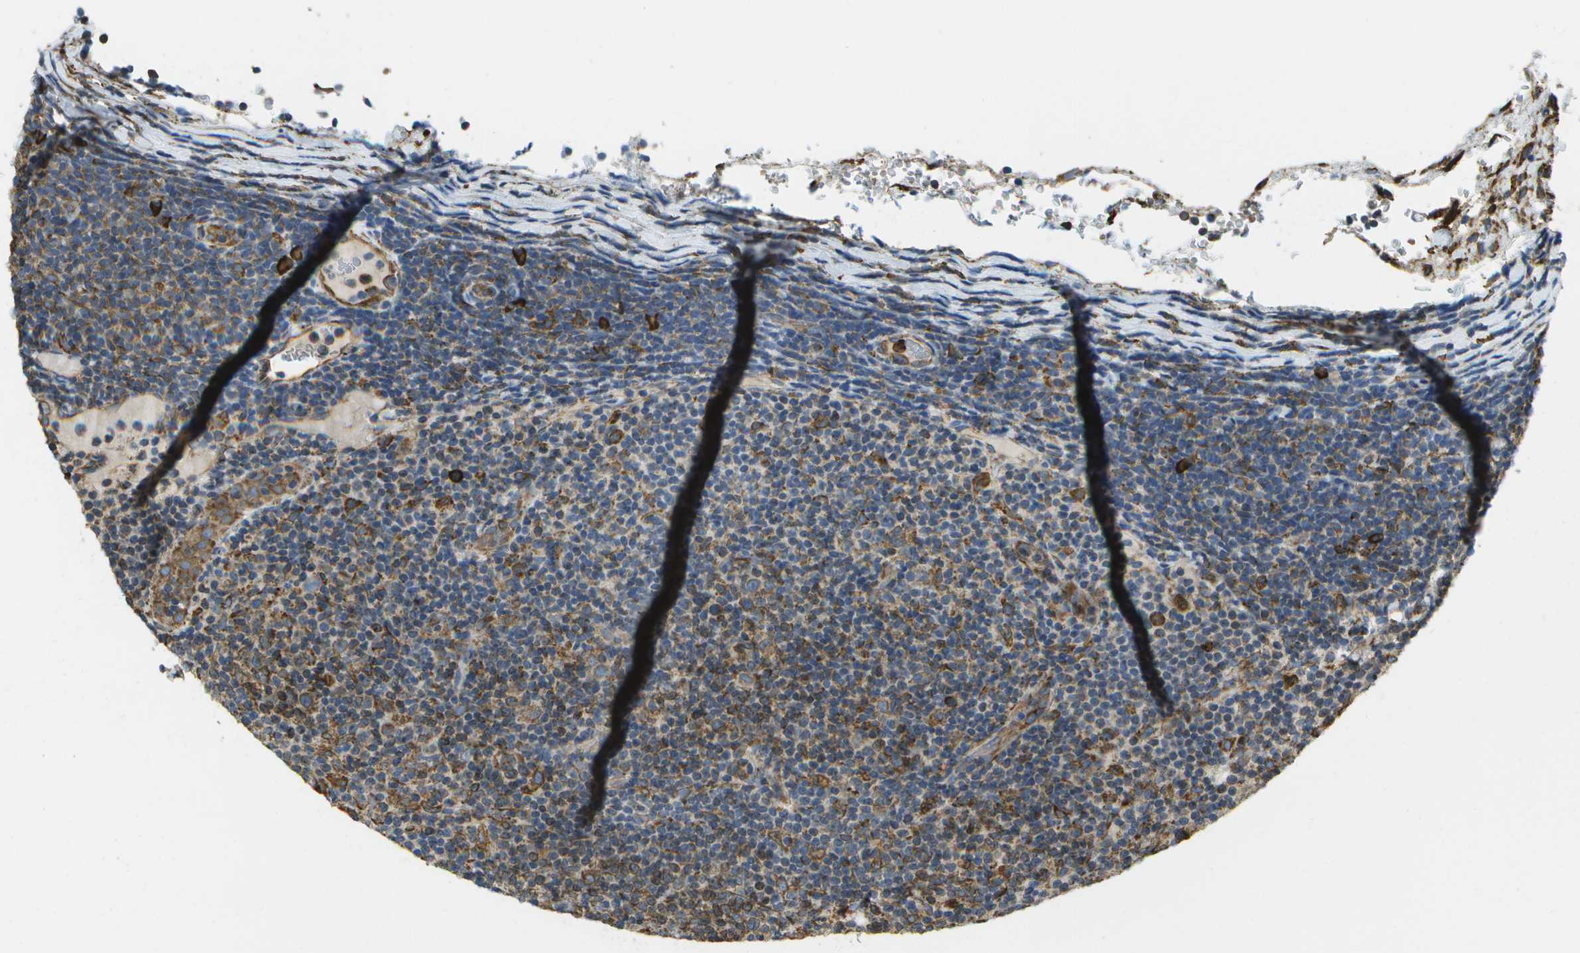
{"staining": {"intensity": "weak", "quantity": "<25%", "location": "cytoplasmic/membranous"}, "tissue": "lymphoma", "cell_type": "Tumor cells", "image_type": "cancer", "snomed": [{"axis": "morphology", "description": "Malignant lymphoma, non-Hodgkin's type, Low grade"}, {"axis": "topography", "description": "Lymph node"}], "caption": "Tumor cells show no significant protein positivity in lymphoma. (DAB (3,3'-diaminobenzidine) immunohistochemistry (IHC) with hematoxylin counter stain).", "gene": "PDIA4", "patient": {"sex": "male", "age": 83}}